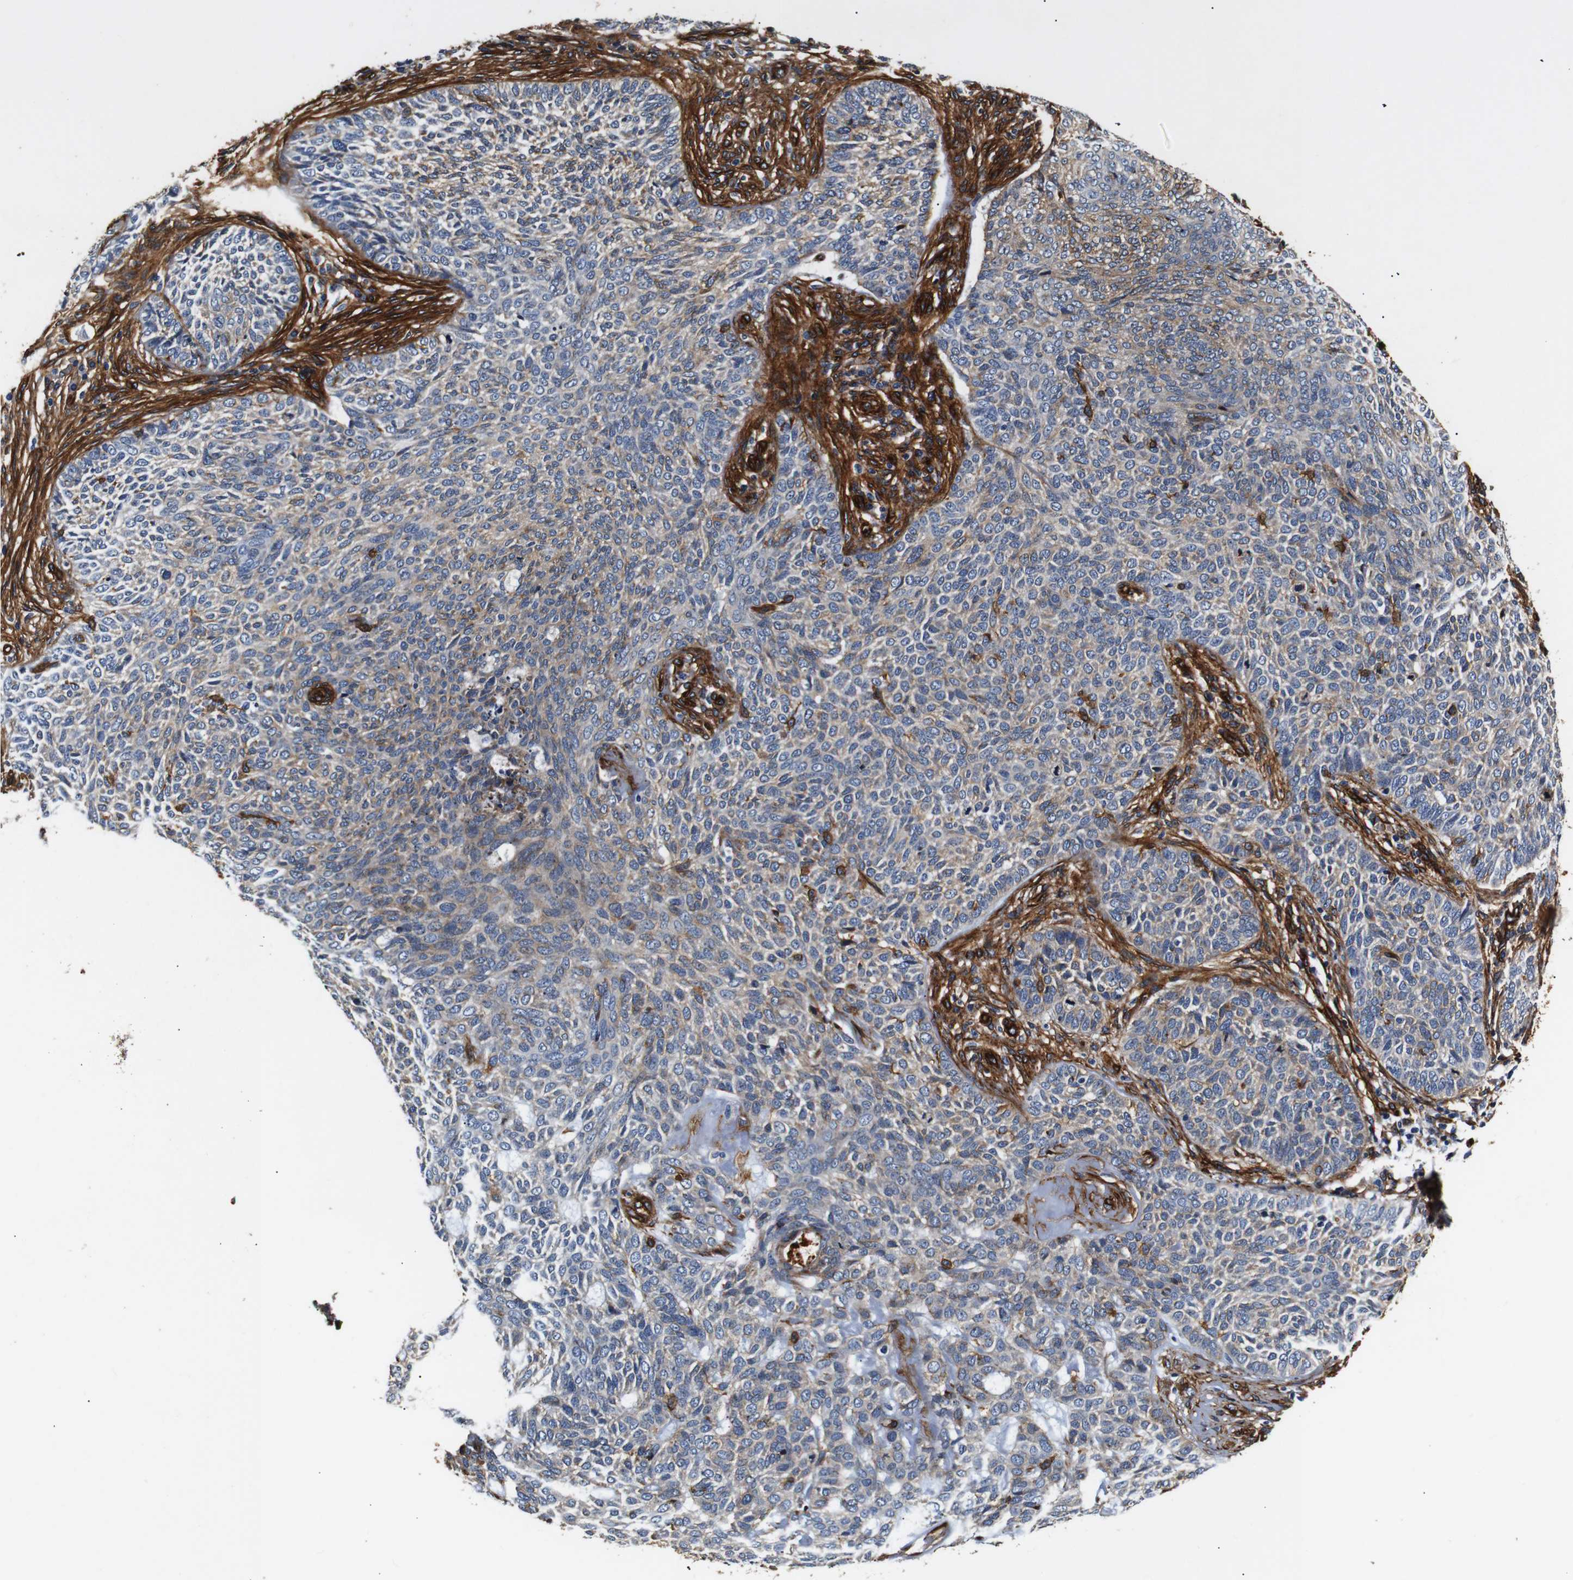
{"staining": {"intensity": "weak", "quantity": ">75%", "location": "cytoplasmic/membranous"}, "tissue": "skin cancer", "cell_type": "Tumor cells", "image_type": "cancer", "snomed": [{"axis": "morphology", "description": "Basal cell carcinoma"}, {"axis": "topography", "description": "Skin"}], "caption": "An immunohistochemistry photomicrograph of neoplastic tissue is shown. Protein staining in brown highlights weak cytoplasmic/membranous positivity in basal cell carcinoma (skin) within tumor cells. (DAB (3,3'-diaminobenzidine) IHC with brightfield microscopy, high magnification).", "gene": "CAV2", "patient": {"sex": "male", "age": 87}}